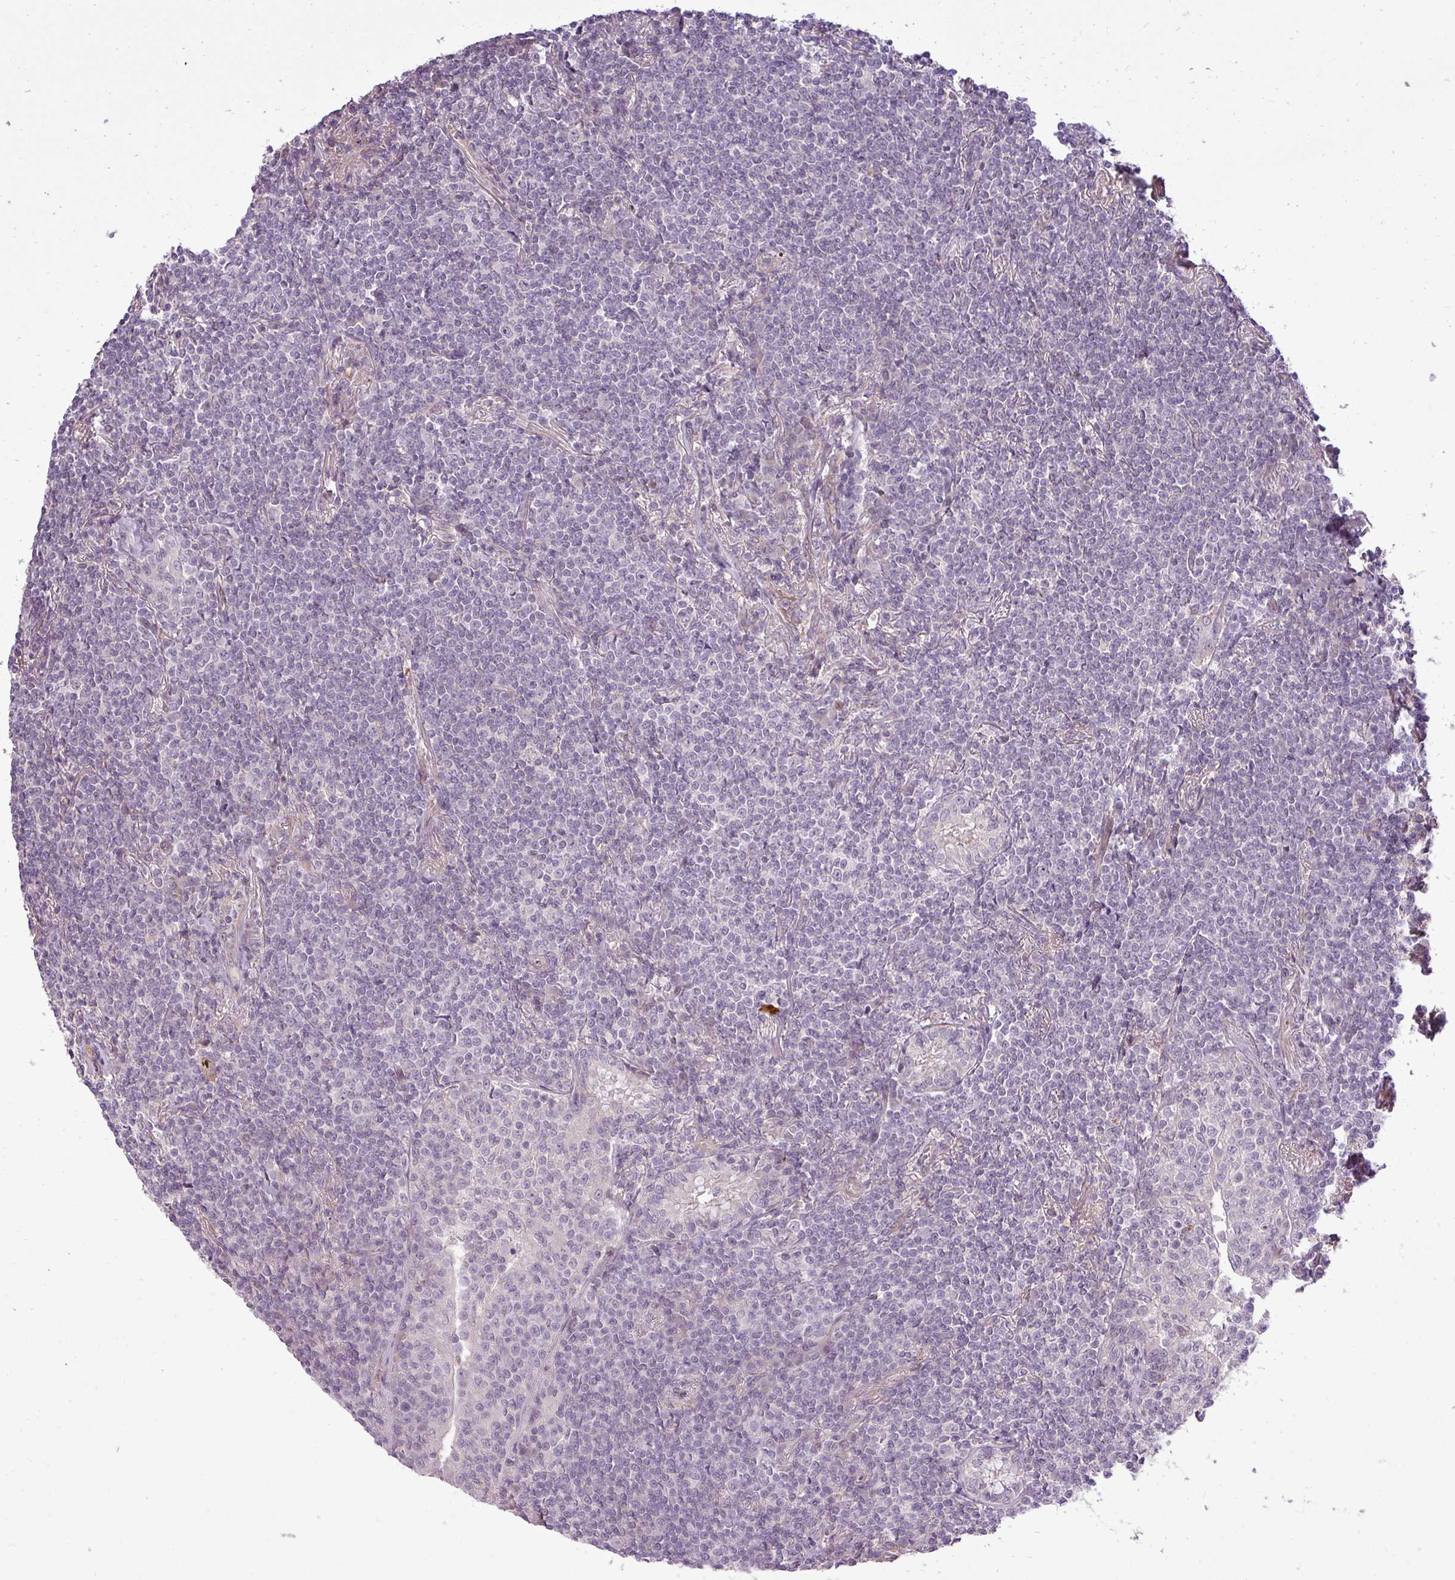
{"staining": {"intensity": "negative", "quantity": "none", "location": "none"}, "tissue": "lymphoma", "cell_type": "Tumor cells", "image_type": "cancer", "snomed": [{"axis": "morphology", "description": "Malignant lymphoma, non-Hodgkin's type, Low grade"}, {"axis": "topography", "description": "Lung"}], "caption": "IHC image of neoplastic tissue: human lymphoma stained with DAB (3,3'-diaminobenzidine) demonstrates no significant protein positivity in tumor cells.", "gene": "PDRG1", "patient": {"sex": "female", "age": 71}}